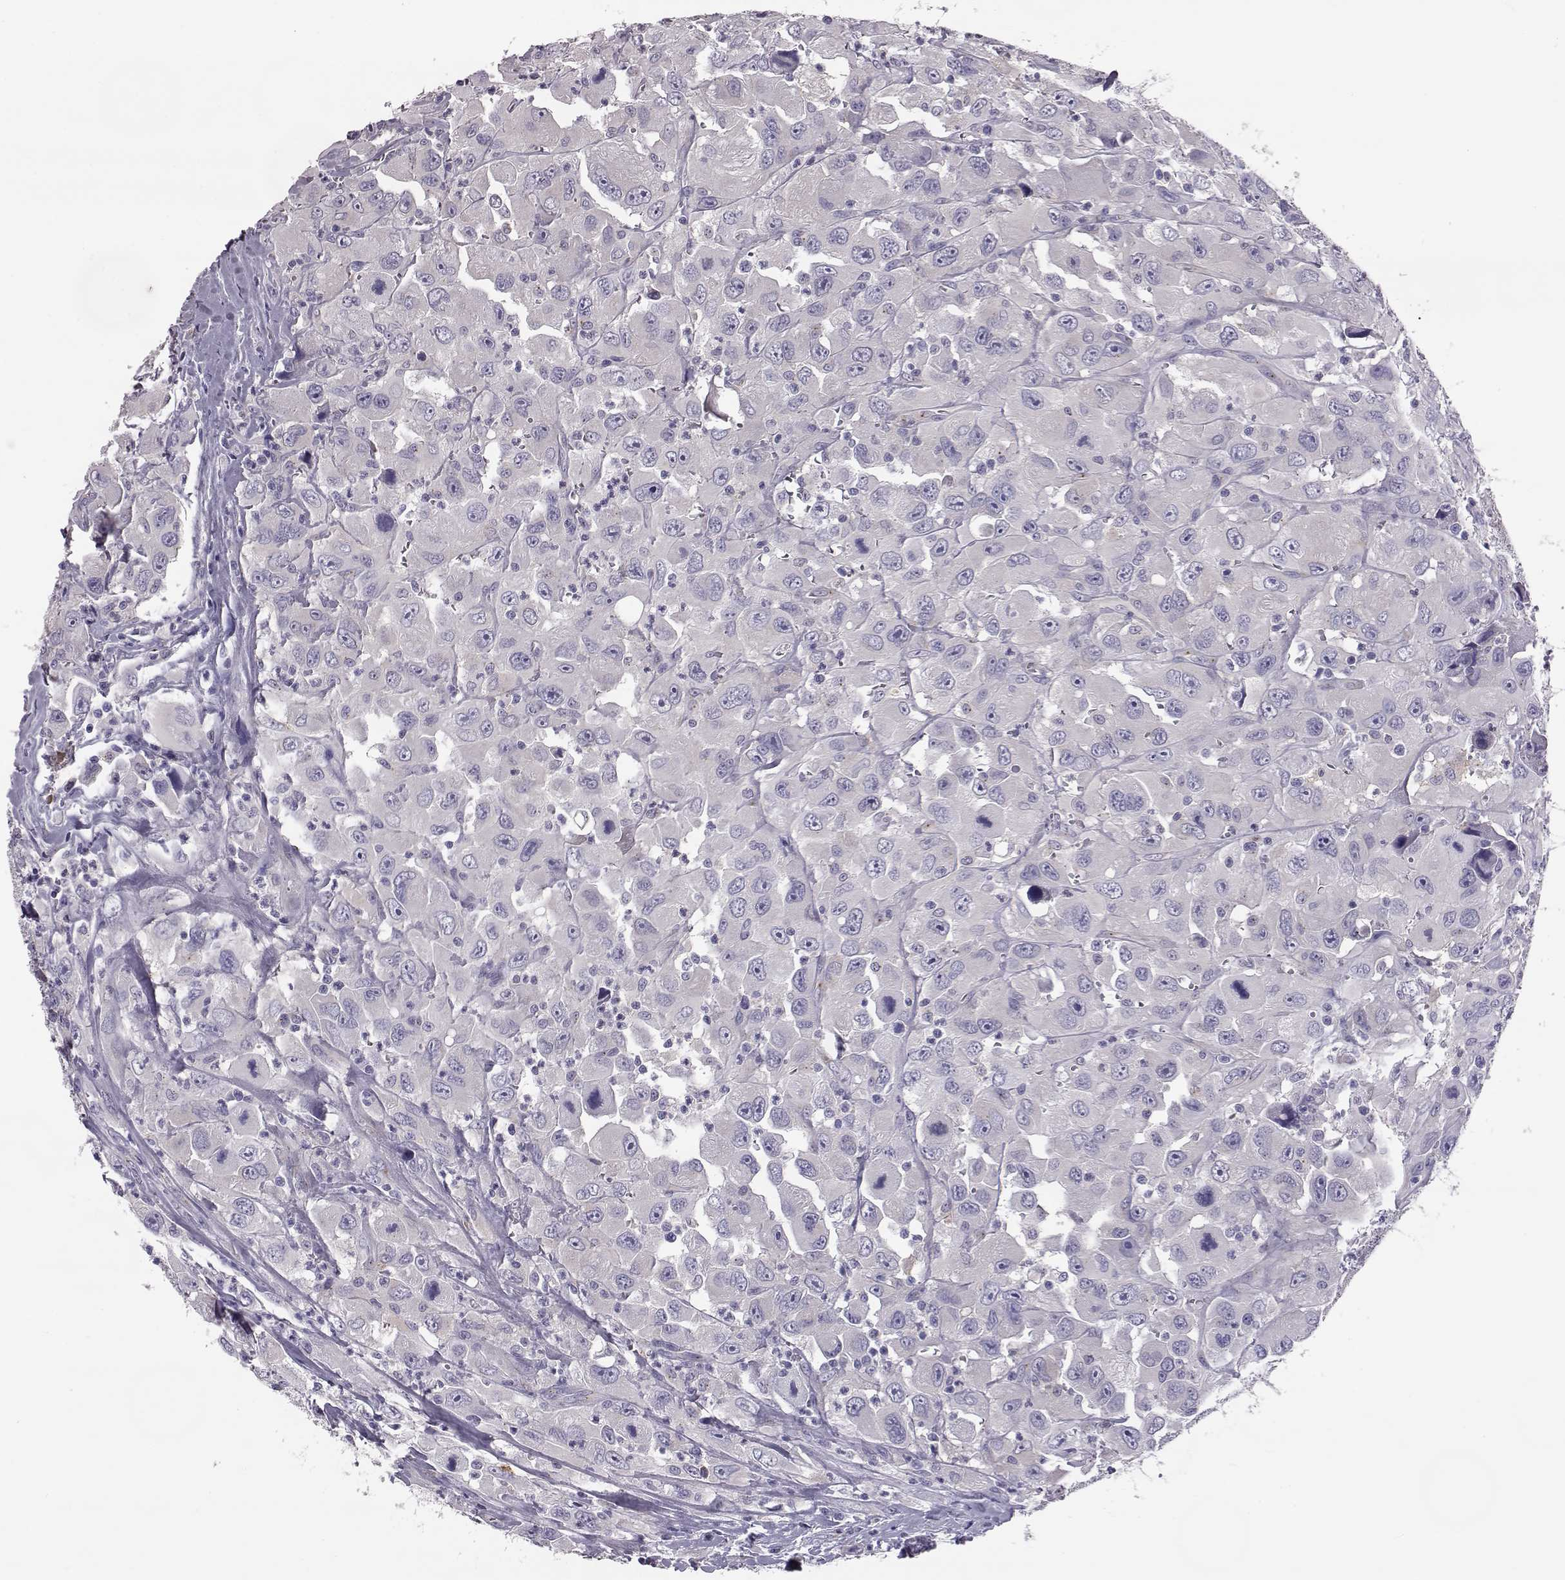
{"staining": {"intensity": "negative", "quantity": "none", "location": "none"}, "tissue": "head and neck cancer", "cell_type": "Tumor cells", "image_type": "cancer", "snomed": [{"axis": "morphology", "description": "Squamous cell carcinoma, NOS"}, {"axis": "morphology", "description": "Squamous cell carcinoma, metastatic, NOS"}, {"axis": "topography", "description": "Oral tissue"}, {"axis": "topography", "description": "Head-Neck"}], "caption": "Immunohistochemical staining of human head and neck cancer exhibits no significant staining in tumor cells.", "gene": "ADGRG5", "patient": {"sex": "female", "age": 85}}